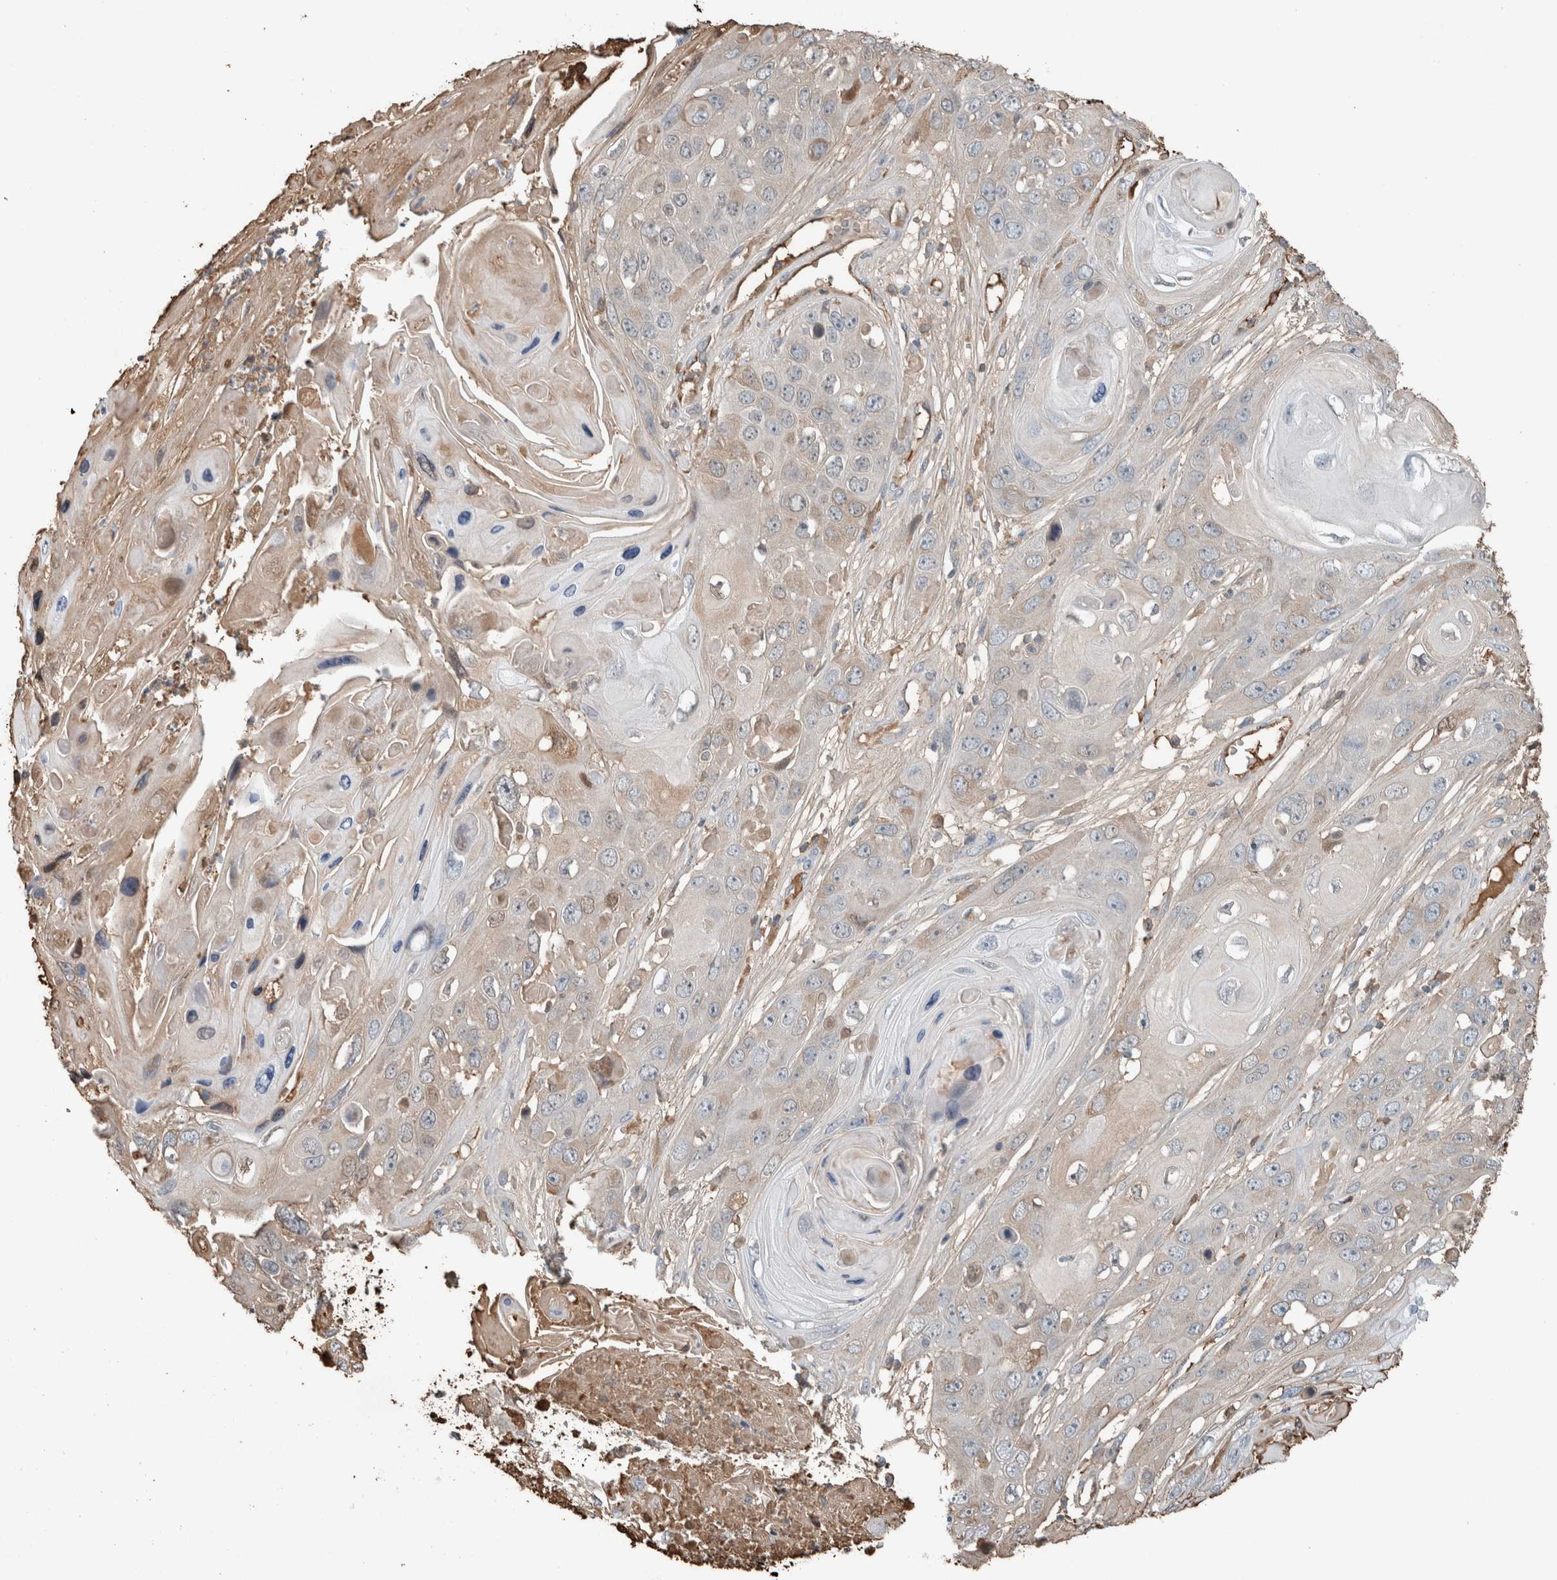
{"staining": {"intensity": "weak", "quantity": "25%-75%", "location": "cytoplasmic/membranous"}, "tissue": "skin cancer", "cell_type": "Tumor cells", "image_type": "cancer", "snomed": [{"axis": "morphology", "description": "Squamous cell carcinoma, NOS"}, {"axis": "topography", "description": "Skin"}], "caption": "Skin cancer (squamous cell carcinoma) tissue exhibits weak cytoplasmic/membranous positivity in approximately 25%-75% of tumor cells", "gene": "USP34", "patient": {"sex": "male", "age": 55}}